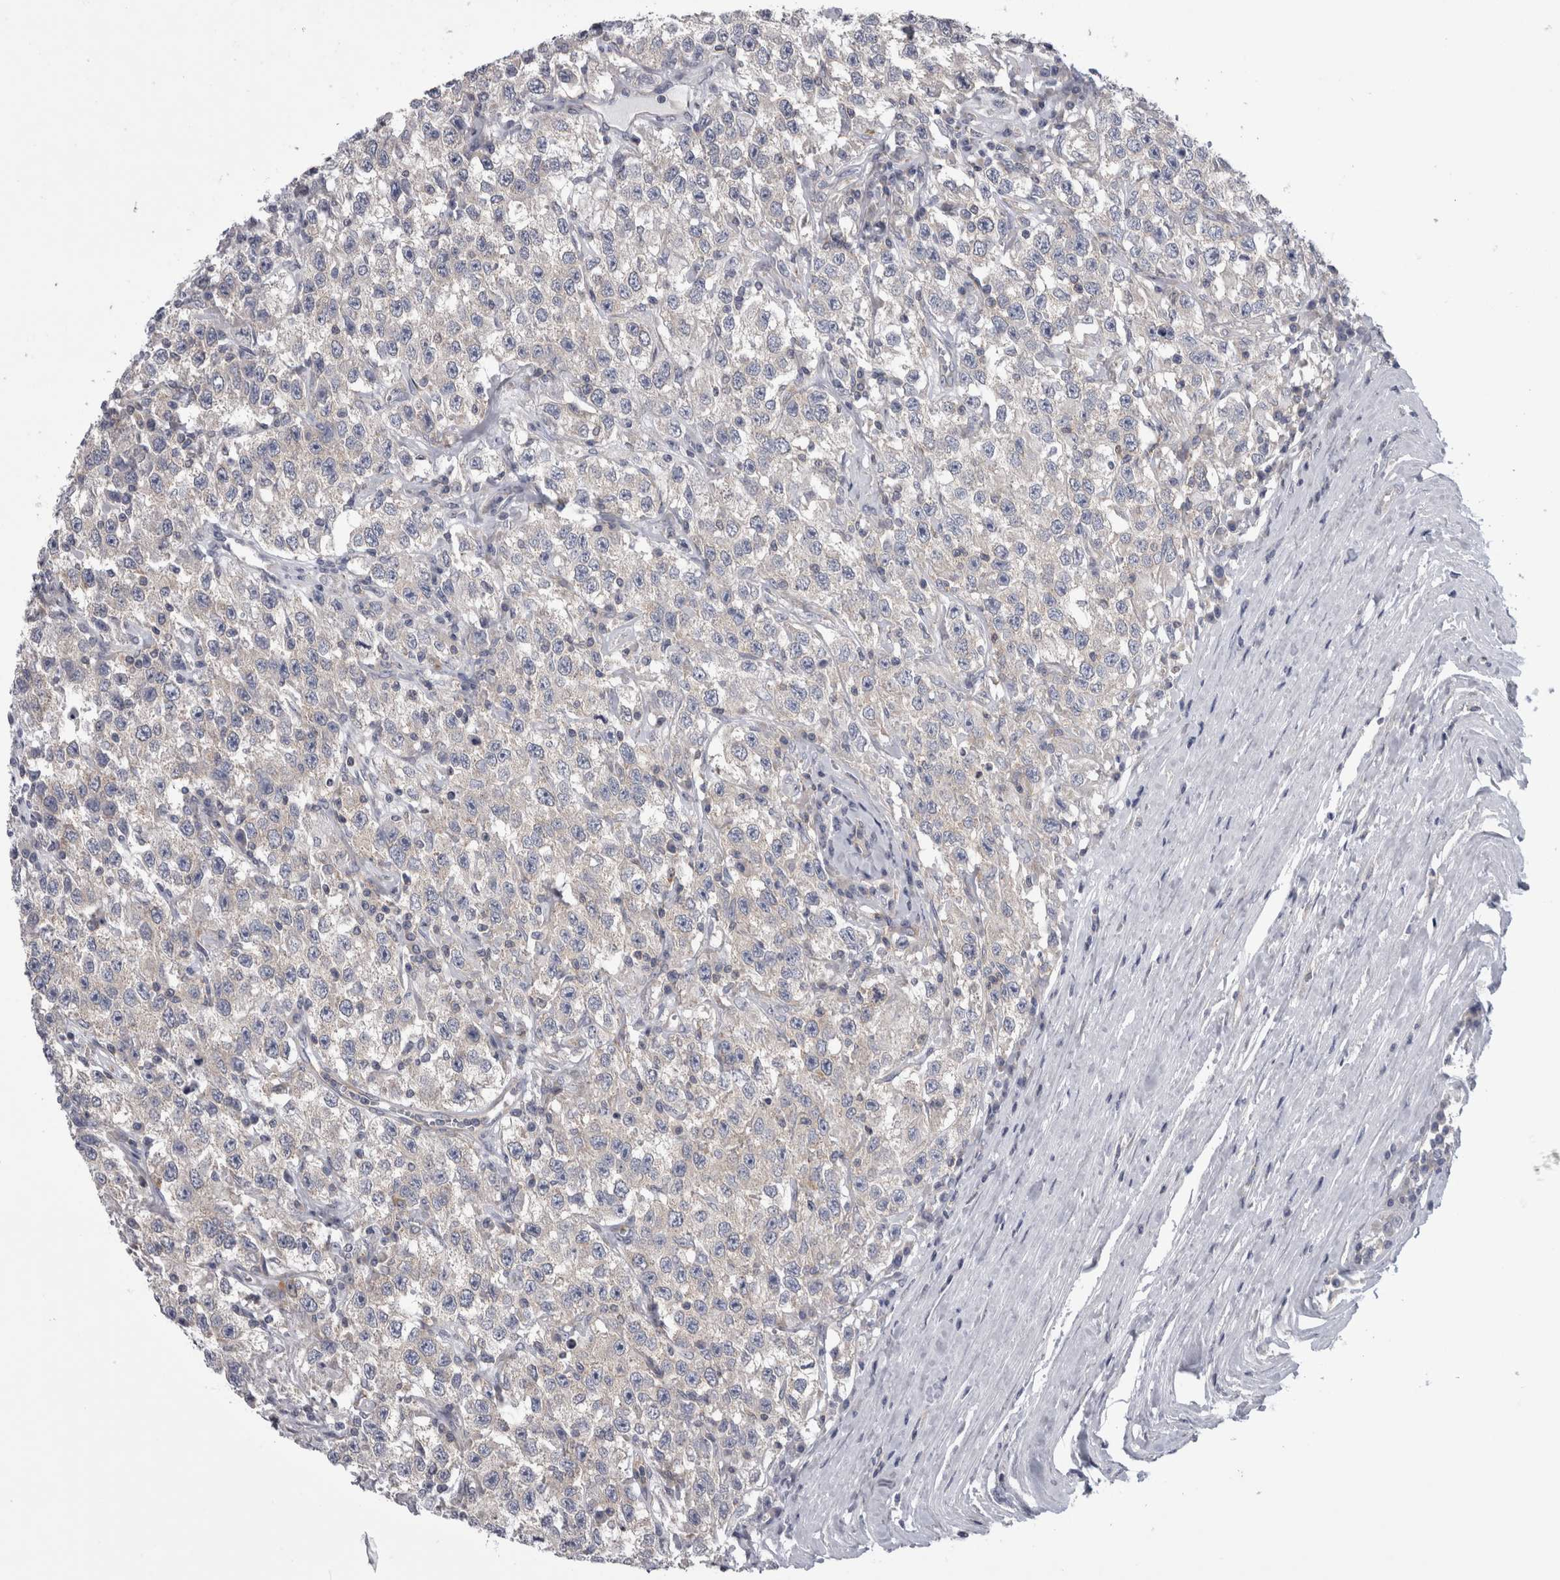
{"staining": {"intensity": "negative", "quantity": "none", "location": "none"}, "tissue": "testis cancer", "cell_type": "Tumor cells", "image_type": "cancer", "snomed": [{"axis": "morphology", "description": "Seminoma, NOS"}, {"axis": "topography", "description": "Testis"}], "caption": "The micrograph demonstrates no significant staining in tumor cells of testis cancer.", "gene": "PRRC2C", "patient": {"sex": "male", "age": 41}}